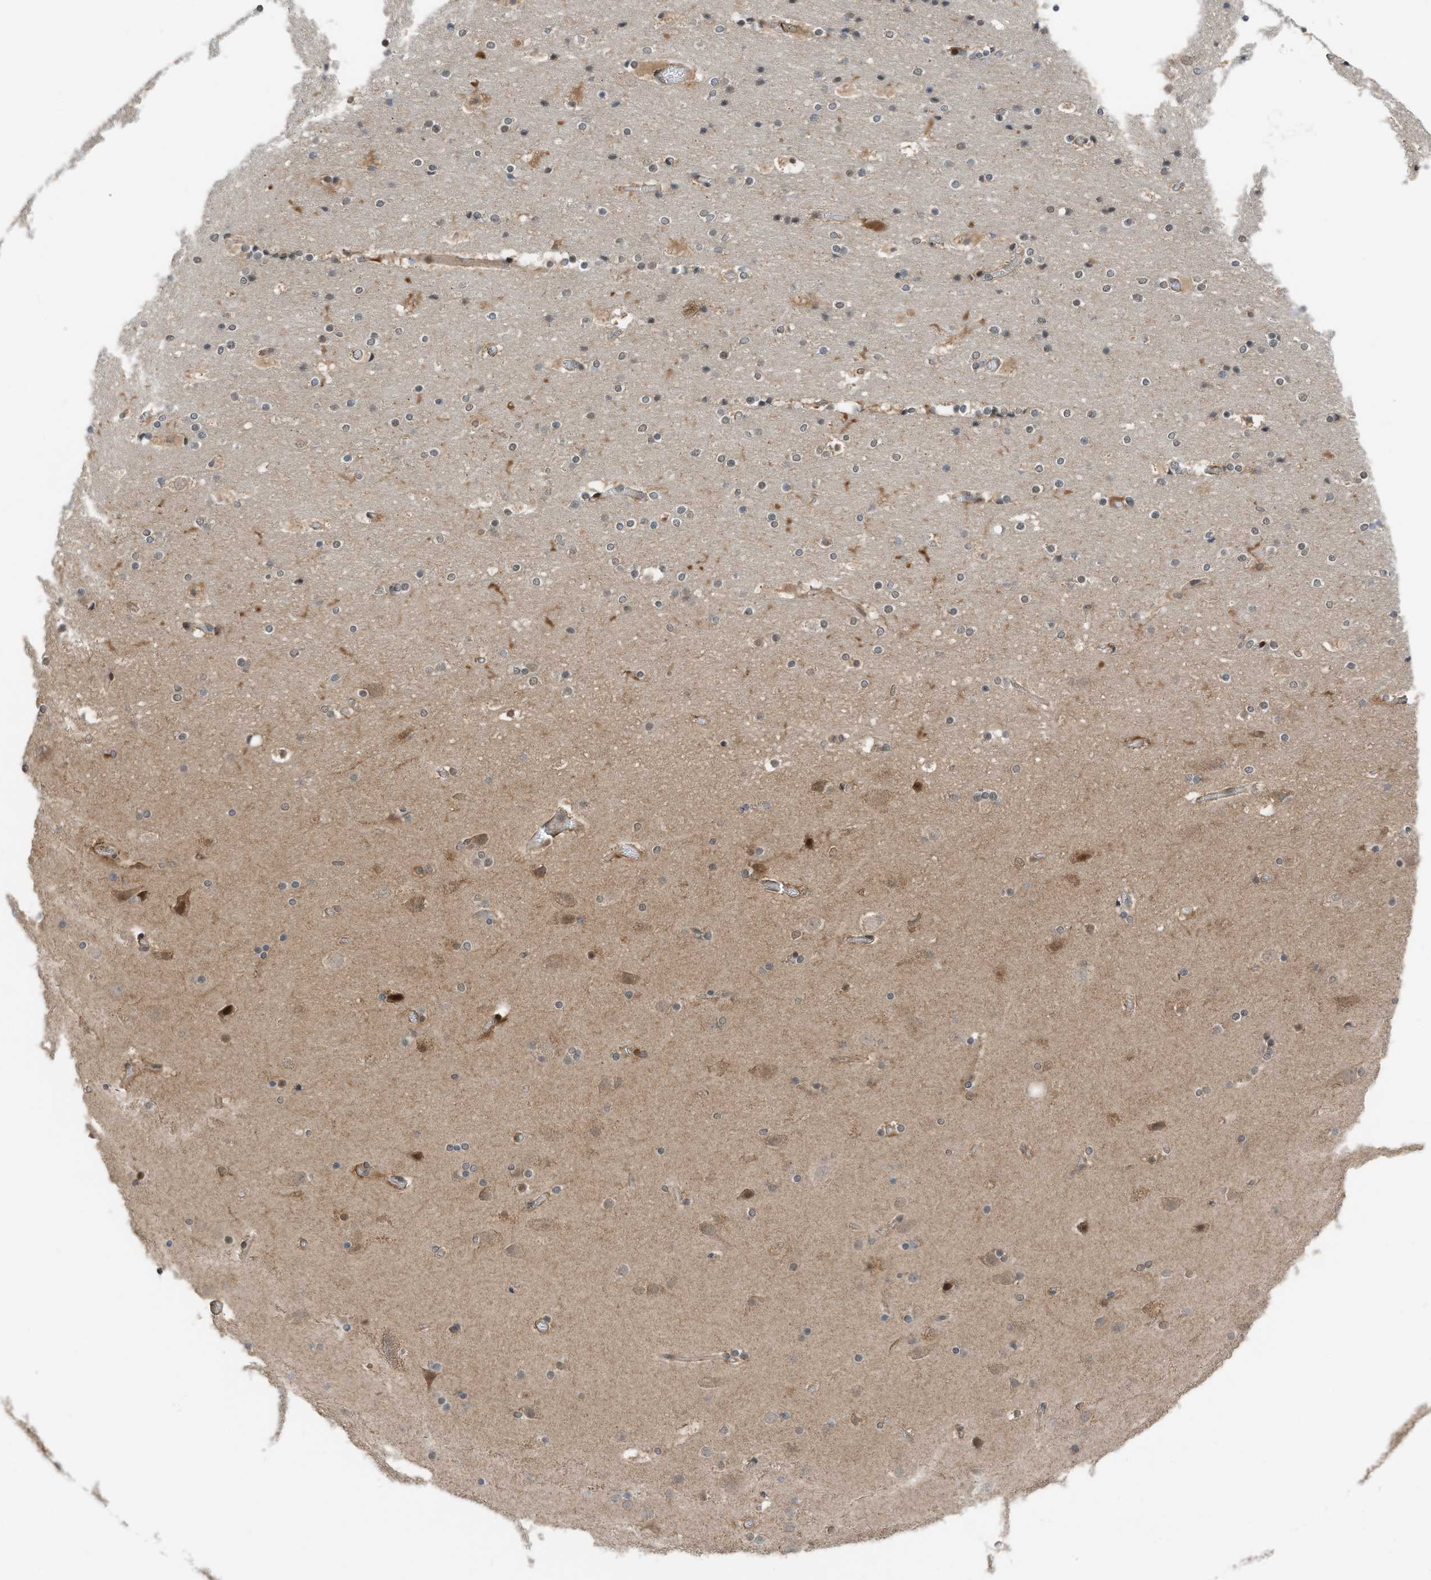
{"staining": {"intensity": "moderate", "quantity": ">75%", "location": "cytoplasmic/membranous"}, "tissue": "cerebral cortex", "cell_type": "Endothelial cells", "image_type": "normal", "snomed": [{"axis": "morphology", "description": "Normal tissue, NOS"}, {"axis": "topography", "description": "Cerebral cortex"}], "caption": "Immunohistochemical staining of unremarkable human cerebral cortex reveals moderate cytoplasmic/membranous protein staining in about >75% of endothelial cells.", "gene": "RMND1", "patient": {"sex": "male", "age": 57}}